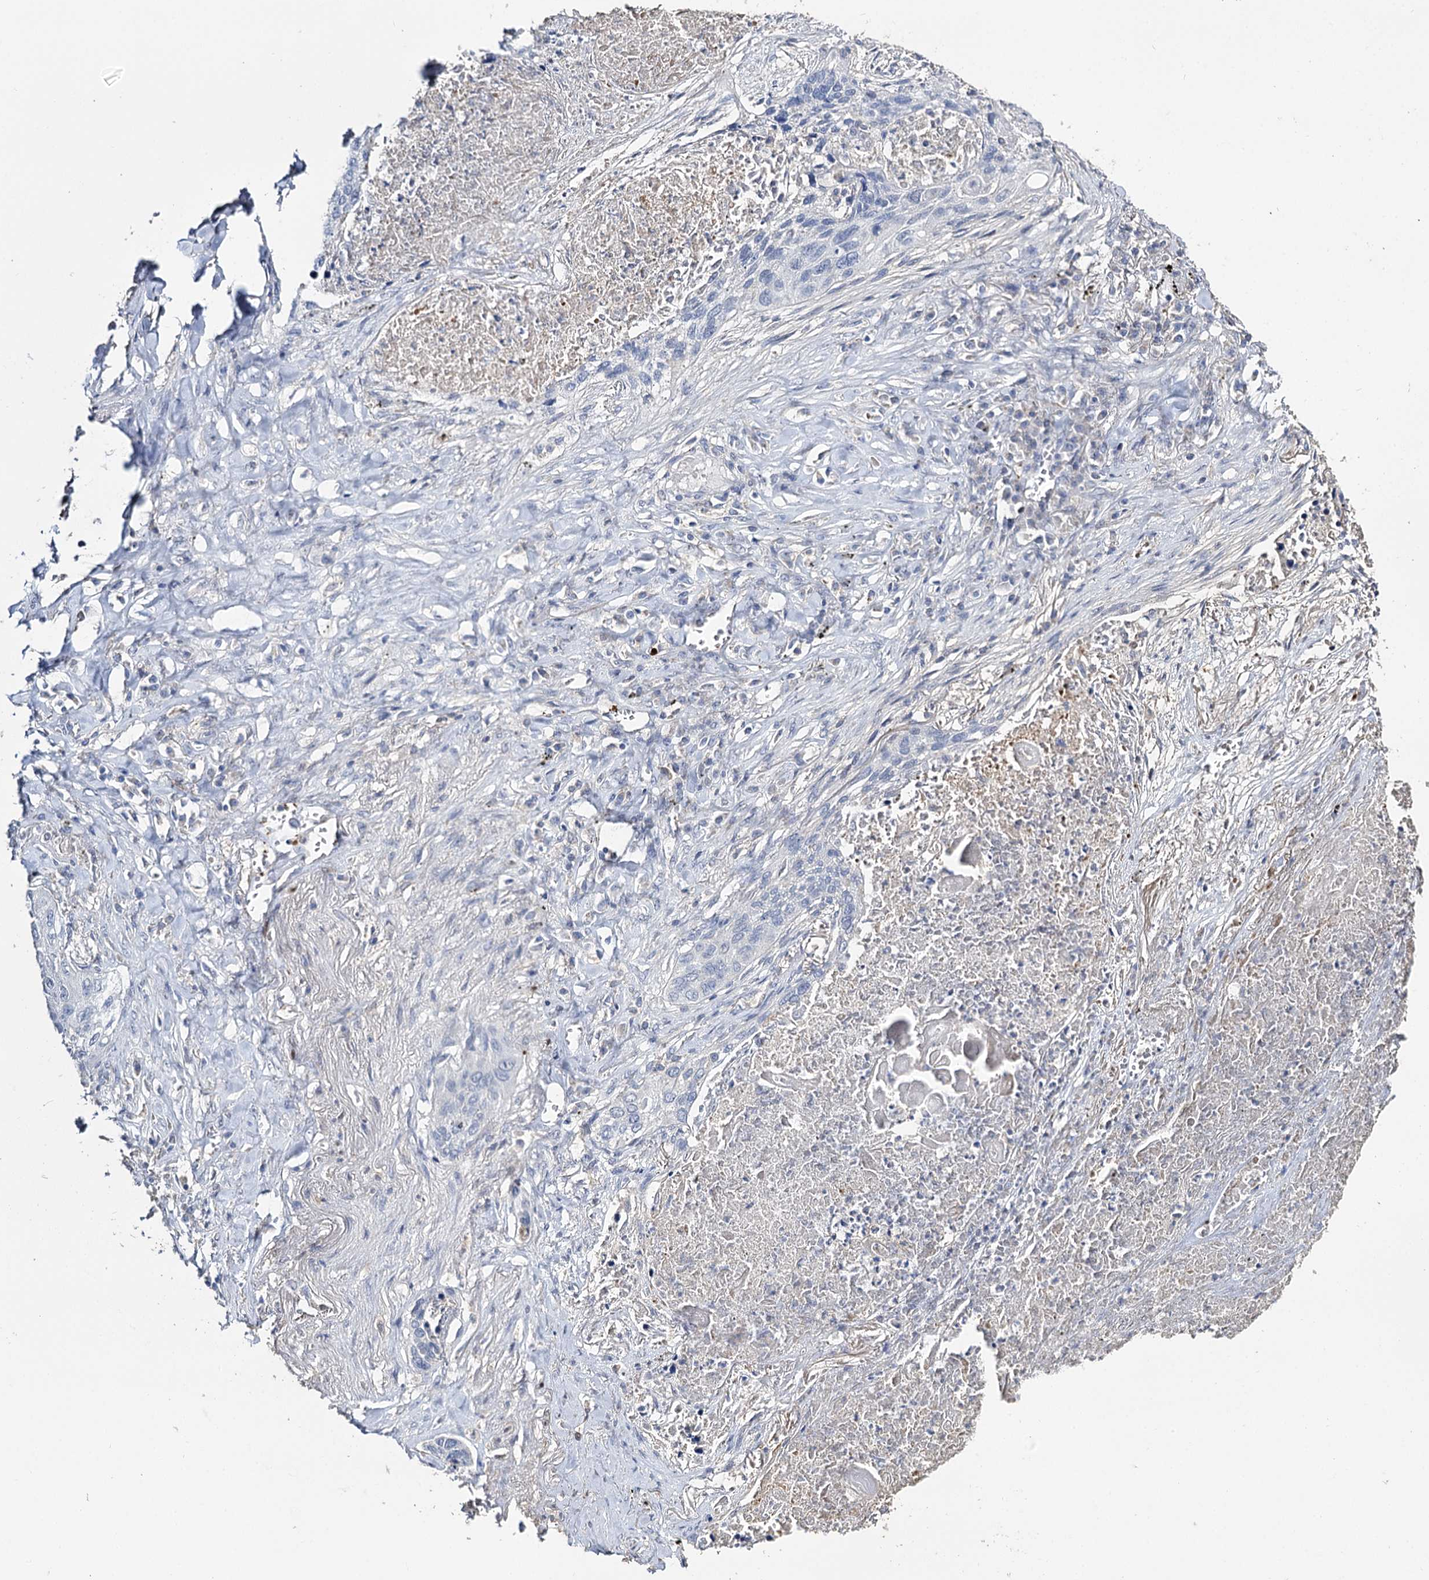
{"staining": {"intensity": "negative", "quantity": "none", "location": "none"}, "tissue": "lung cancer", "cell_type": "Tumor cells", "image_type": "cancer", "snomed": [{"axis": "morphology", "description": "Squamous cell carcinoma, NOS"}, {"axis": "topography", "description": "Lung"}], "caption": "Tumor cells show no significant protein expression in squamous cell carcinoma (lung).", "gene": "DNAH6", "patient": {"sex": "female", "age": 63}}